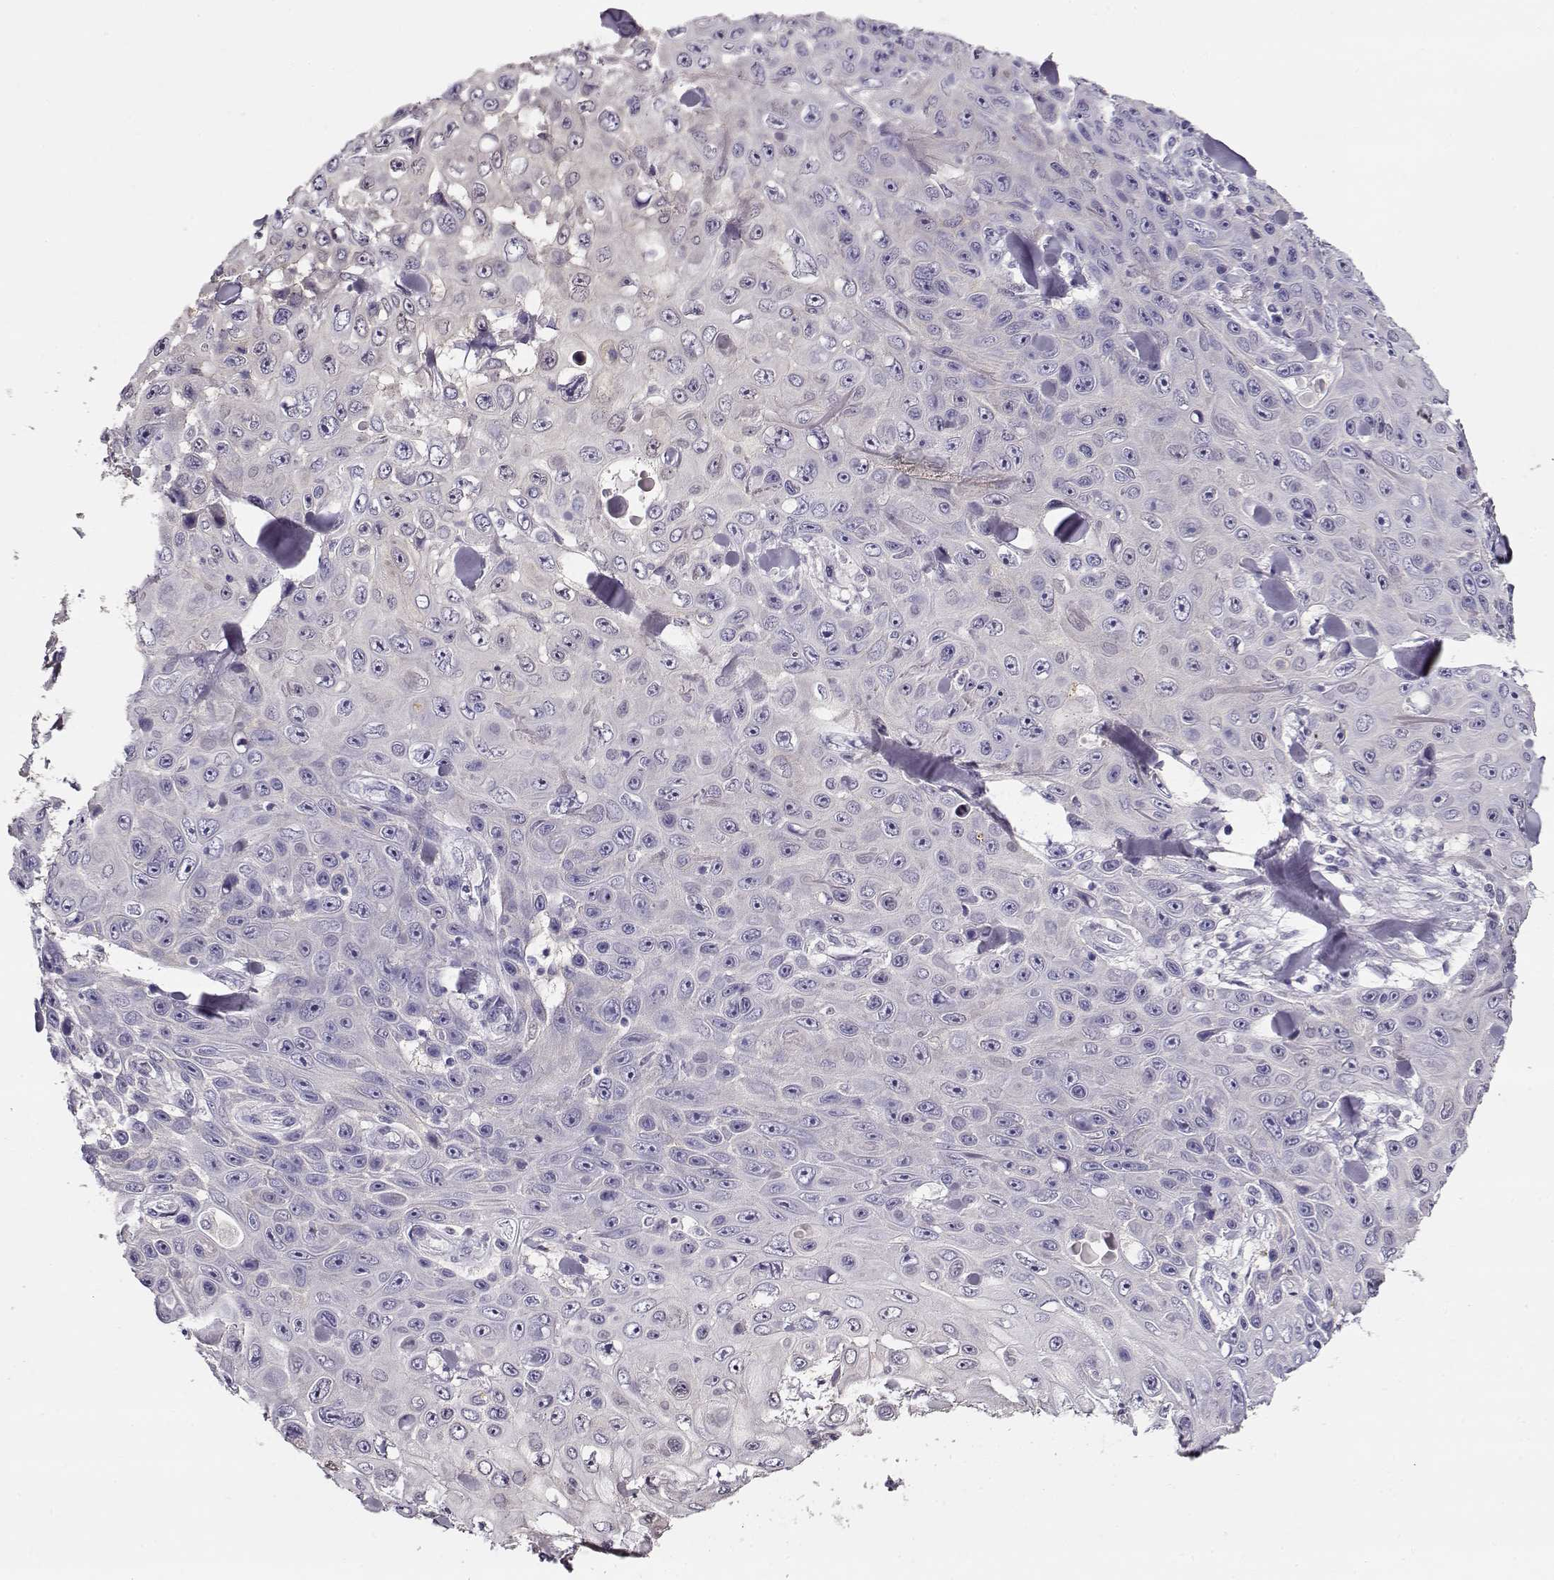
{"staining": {"intensity": "negative", "quantity": "none", "location": "none"}, "tissue": "skin cancer", "cell_type": "Tumor cells", "image_type": "cancer", "snomed": [{"axis": "morphology", "description": "Squamous cell carcinoma, NOS"}, {"axis": "topography", "description": "Skin"}], "caption": "Tumor cells show no significant protein staining in squamous cell carcinoma (skin).", "gene": "NDRG4", "patient": {"sex": "male", "age": 82}}